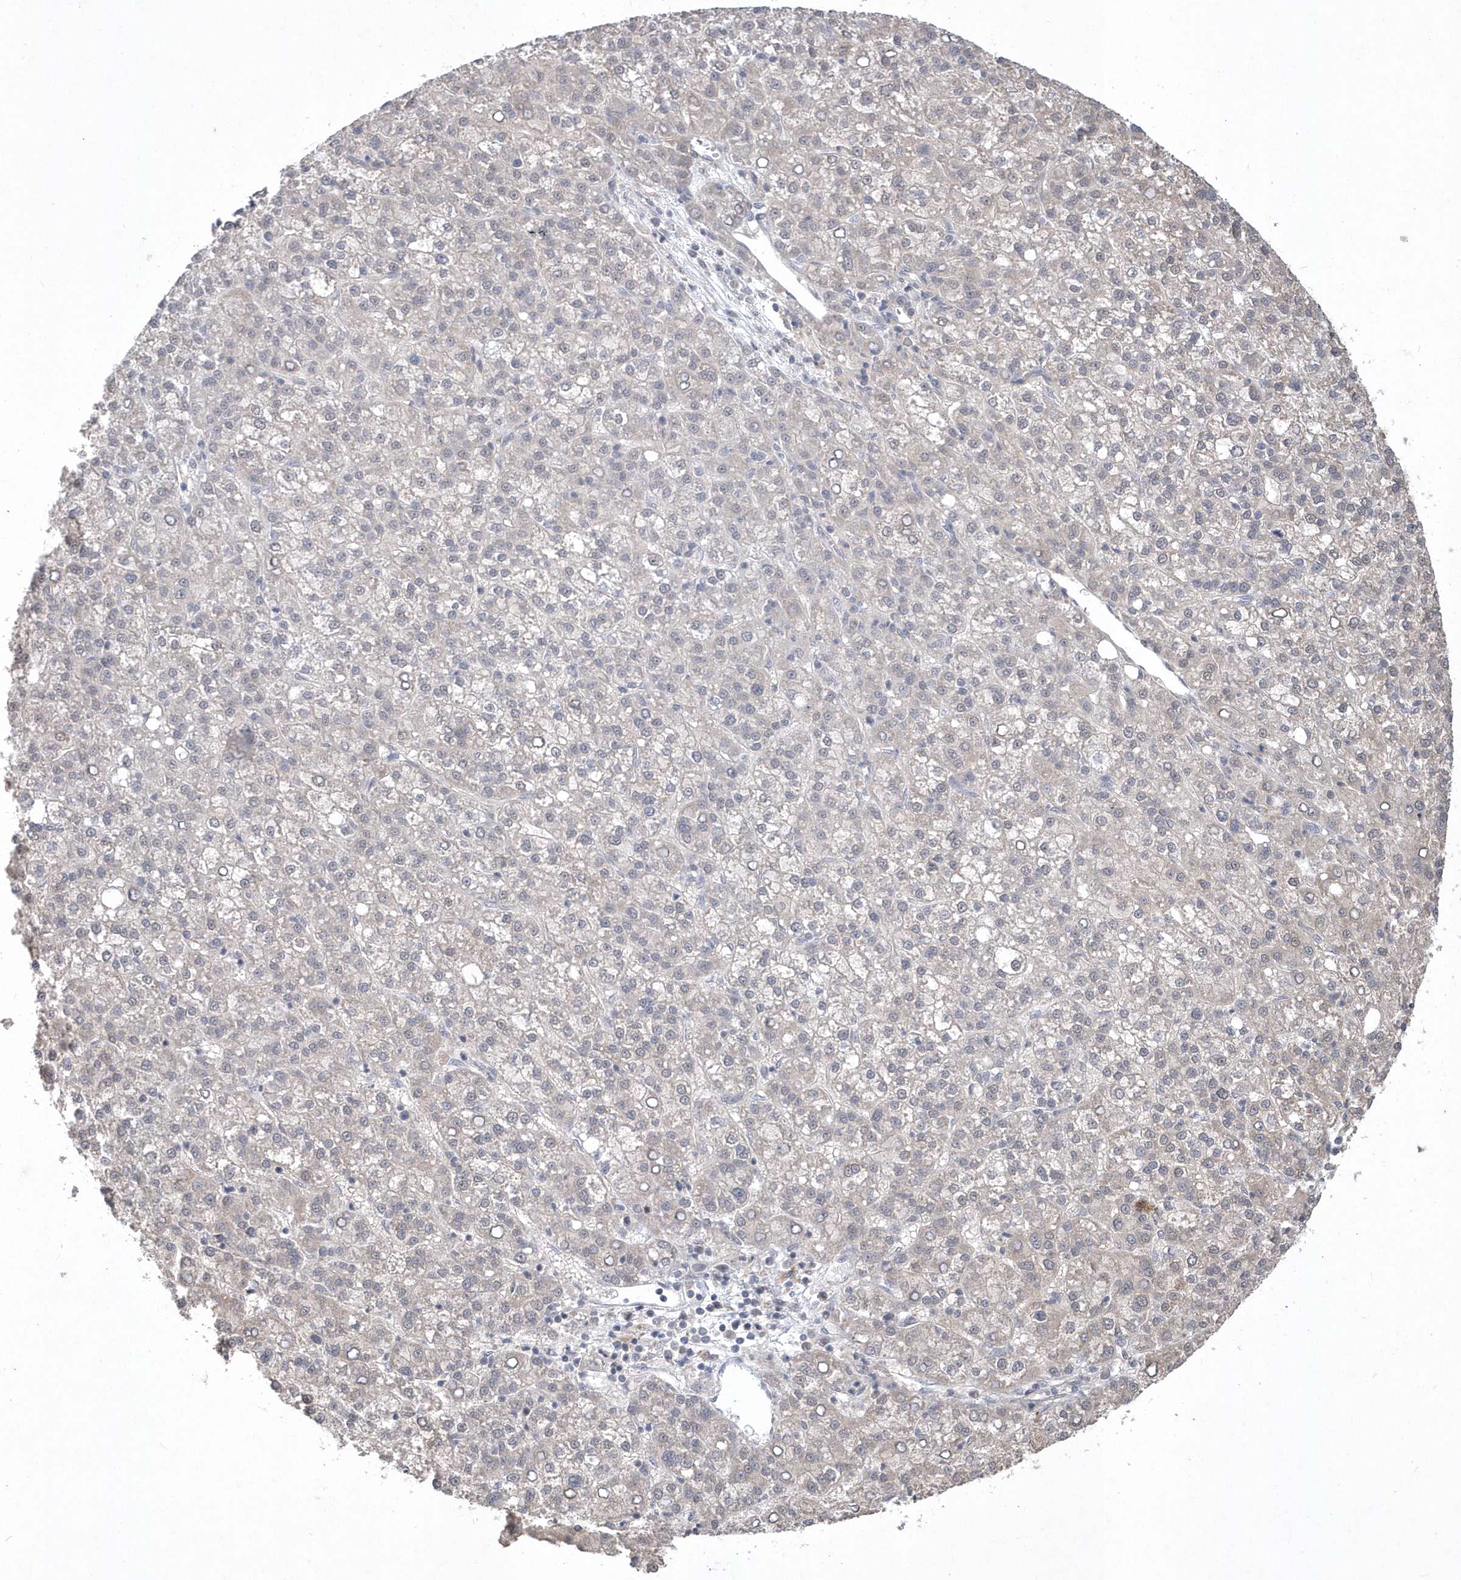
{"staining": {"intensity": "negative", "quantity": "none", "location": "none"}, "tissue": "liver cancer", "cell_type": "Tumor cells", "image_type": "cancer", "snomed": [{"axis": "morphology", "description": "Carcinoma, Hepatocellular, NOS"}, {"axis": "topography", "description": "Liver"}], "caption": "A micrograph of human liver cancer (hepatocellular carcinoma) is negative for staining in tumor cells. (Stains: DAB (3,3'-diaminobenzidine) immunohistochemistry with hematoxylin counter stain, Microscopy: brightfield microscopy at high magnification).", "gene": "TSPEAR", "patient": {"sex": "female", "age": 58}}